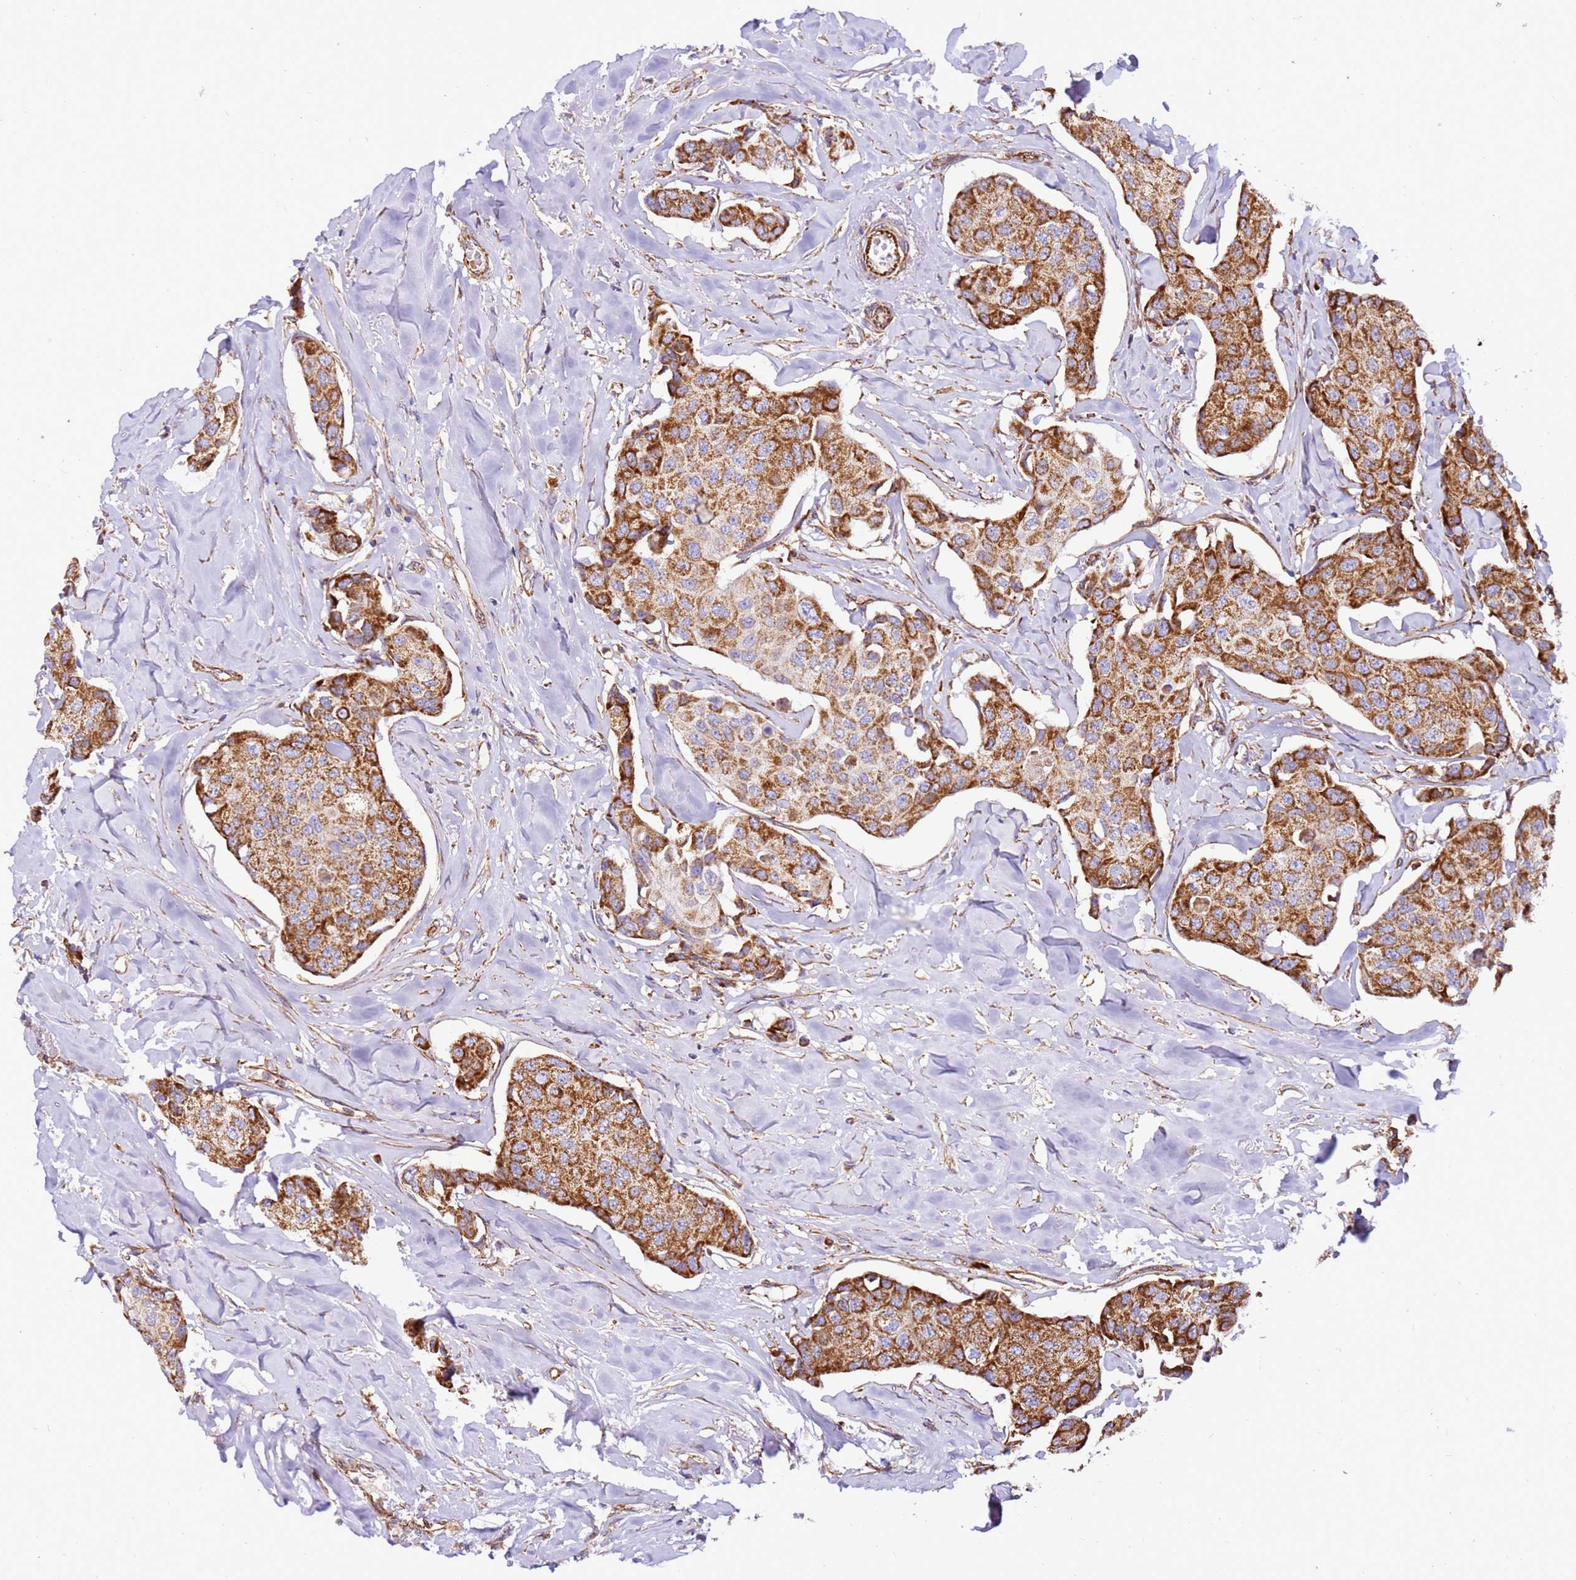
{"staining": {"intensity": "strong", "quantity": "25%-75%", "location": "cytoplasmic/membranous"}, "tissue": "breast cancer", "cell_type": "Tumor cells", "image_type": "cancer", "snomed": [{"axis": "morphology", "description": "Duct carcinoma"}, {"axis": "topography", "description": "Breast"}], "caption": "Immunohistochemical staining of infiltrating ductal carcinoma (breast) displays strong cytoplasmic/membranous protein staining in approximately 25%-75% of tumor cells.", "gene": "MRPL20", "patient": {"sex": "female", "age": 80}}